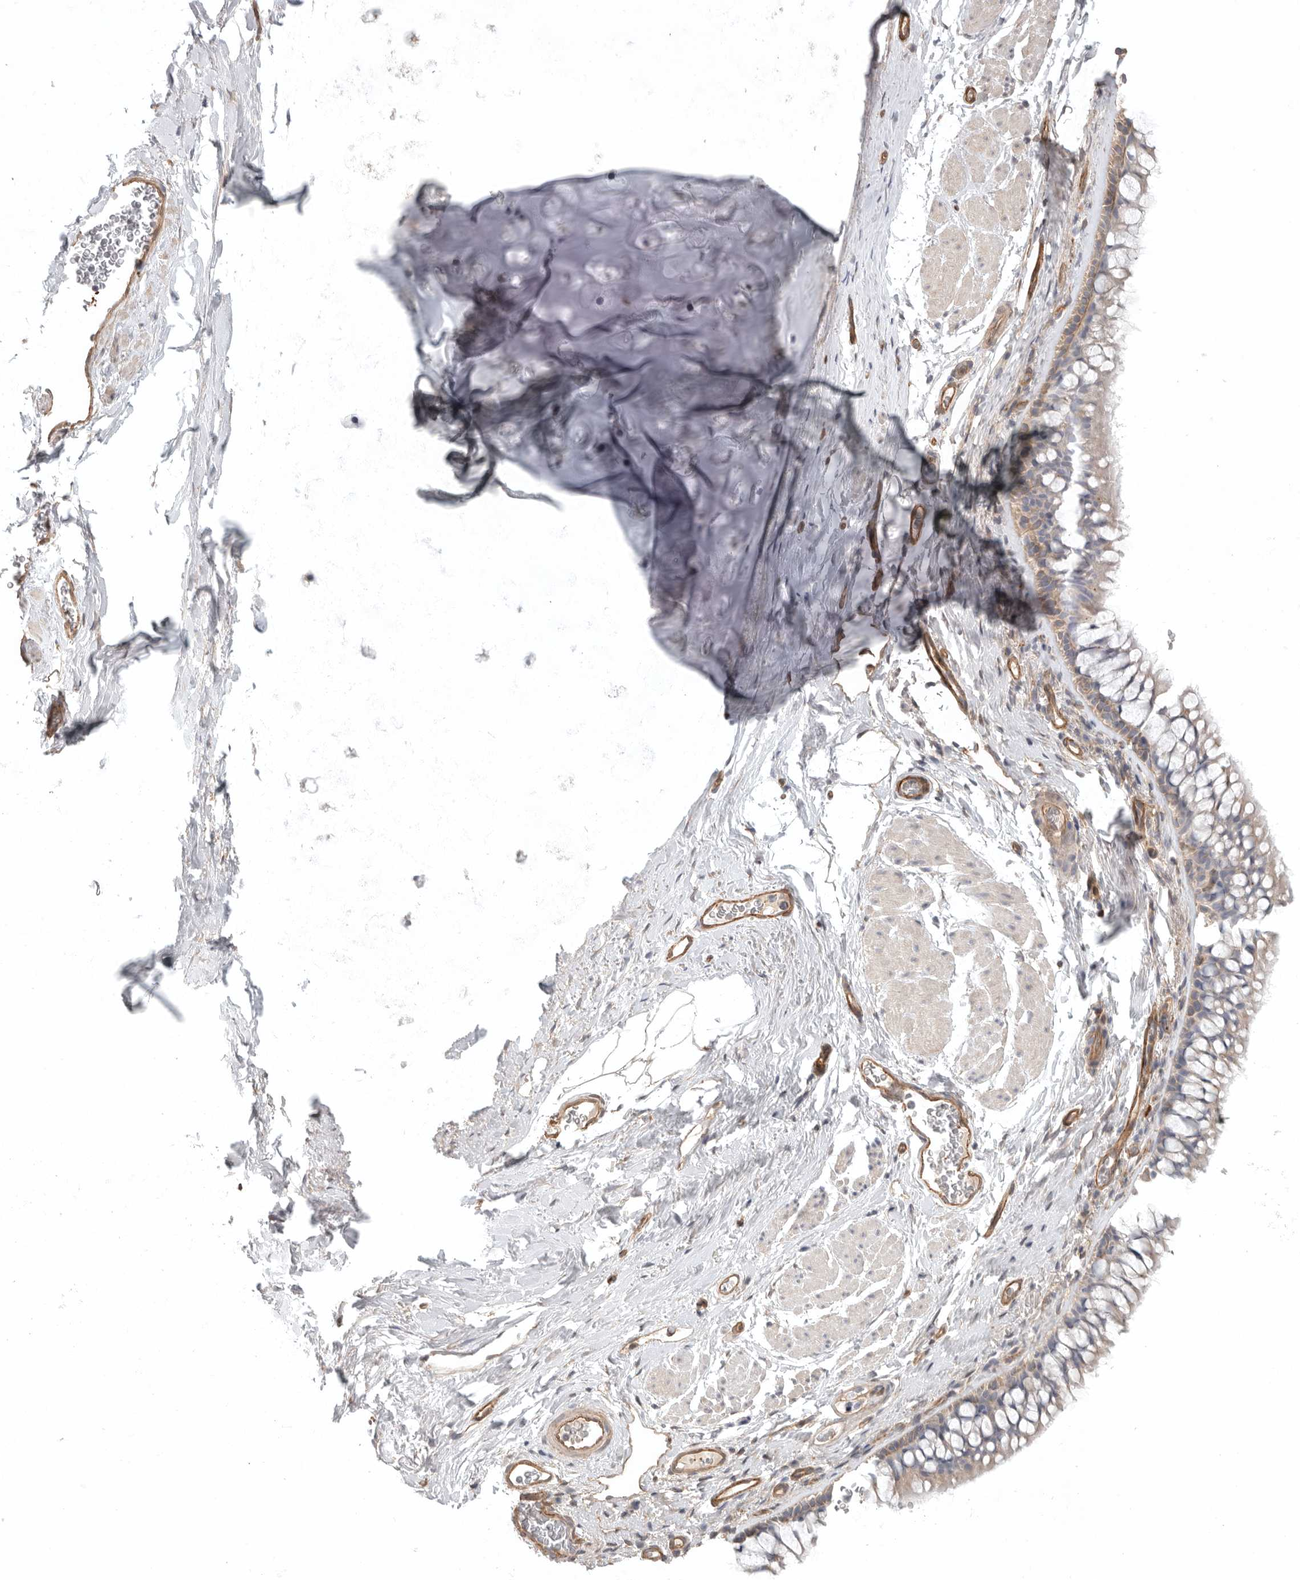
{"staining": {"intensity": "moderate", "quantity": "<25%", "location": "cytoplasmic/membranous"}, "tissue": "bronchus", "cell_type": "Respiratory epithelial cells", "image_type": "normal", "snomed": [{"axis": "morphology", "description": "Normal tissue, NOS"}, {"axis": "topography", "description": "Cartilage tissue"}, {"axis": "topography", "description": "Bronchus"}], "caption": "Respiratory epithelial cells demonstrate moderate cytoplasmic/membranous staining in about <25% of cells in normal bronchus.", "gene": "LONRF1", "patient": {"sex": "female", "age": 53}}